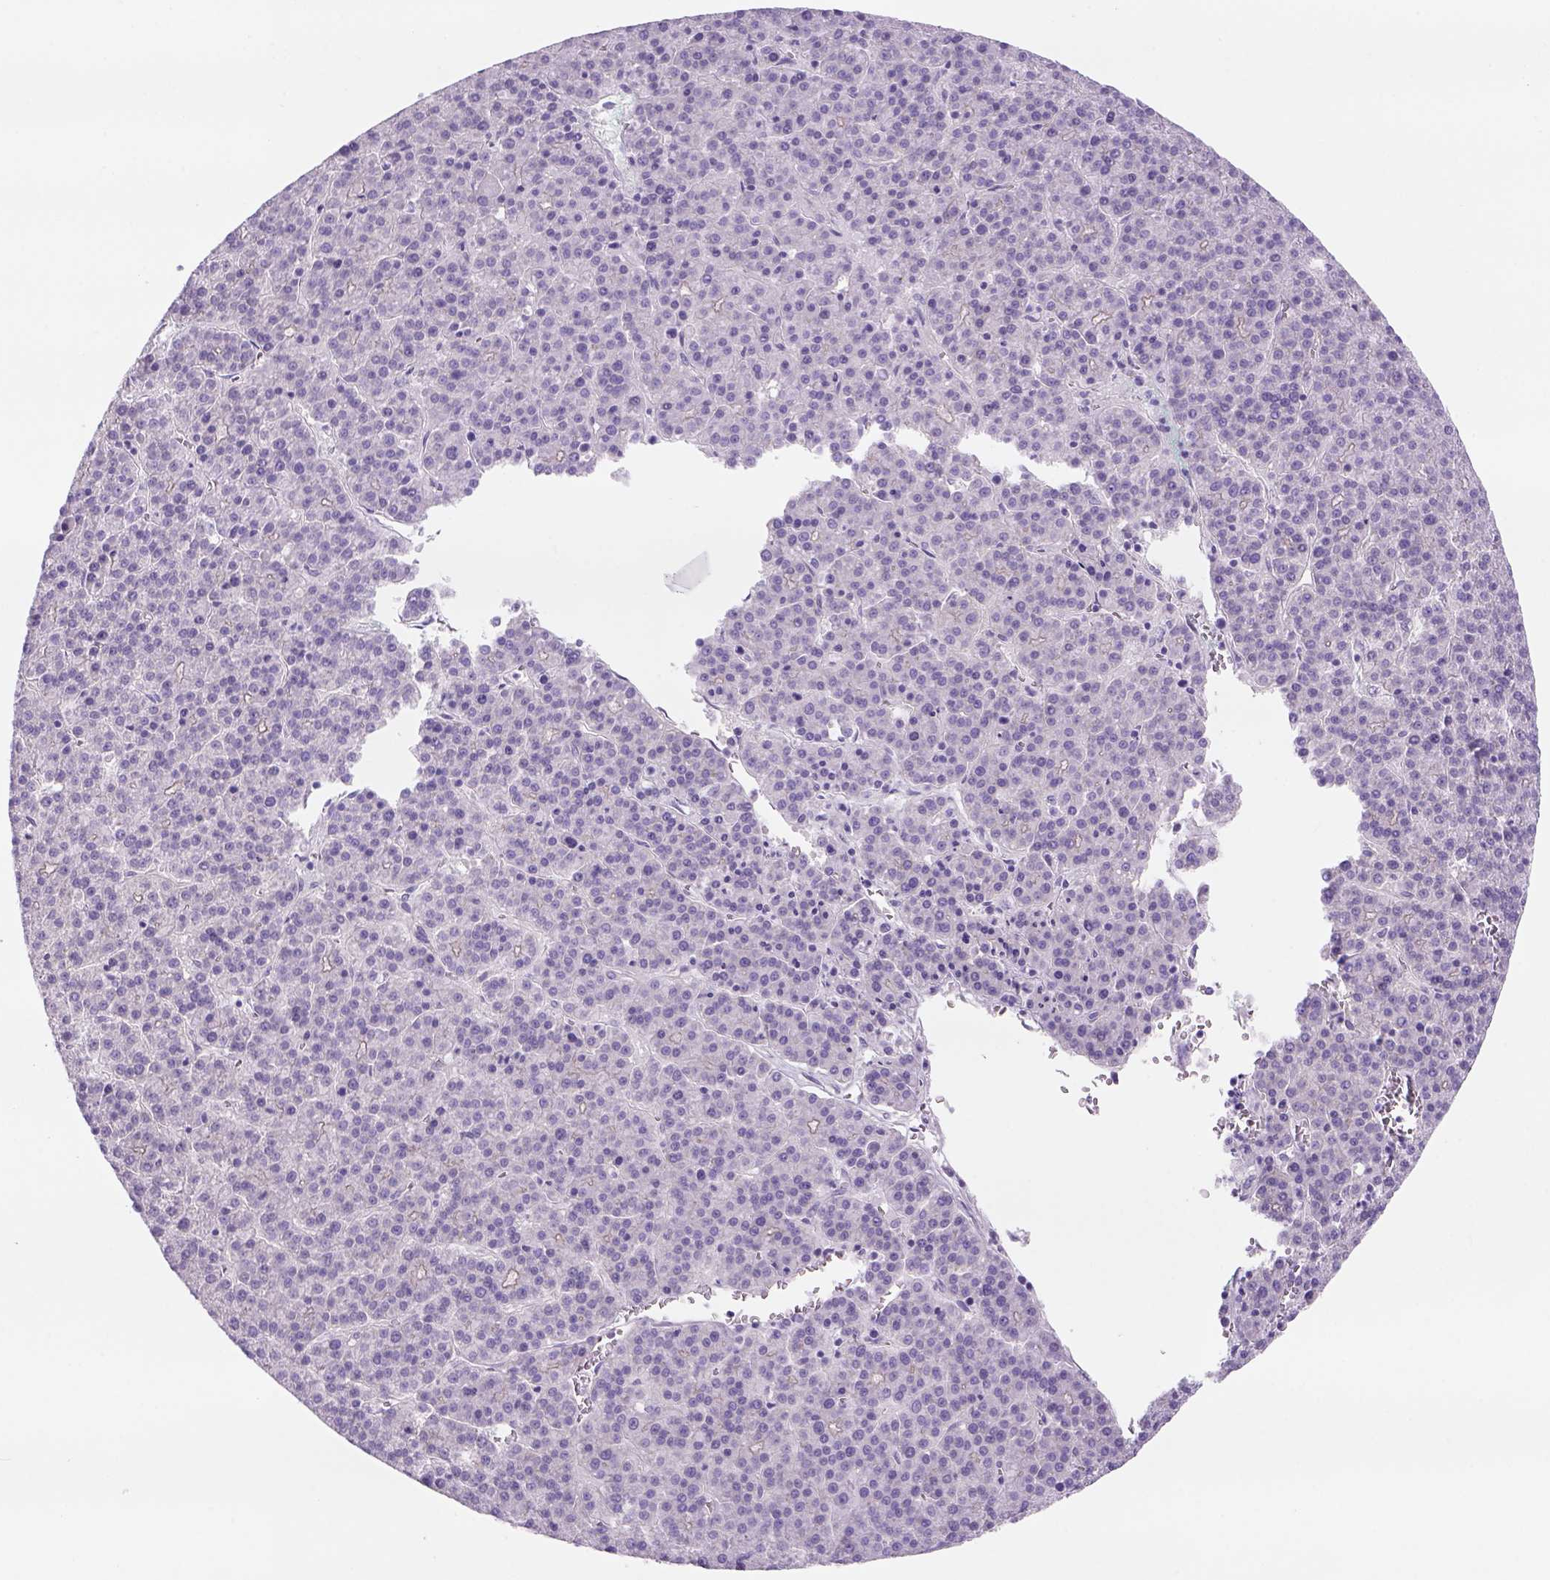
{"staining": {"intensity": "negative", "quantity": "none", "location": "none"}, "tissue": "liver cancer", "cell_type": "Tumor cells", "image_type": "cancer", "snomed": [{"axis": "morphology", "description": "Carcinoma, Hepatocellular, NOS"}, {"axis": "topography", "description": "Liver"}], "caption": "An image of liver cancer stained for a protein shows no brown staining in tumor cells.", "gene": "TENM4", "patient": {"sex": "female", "age": 58}}